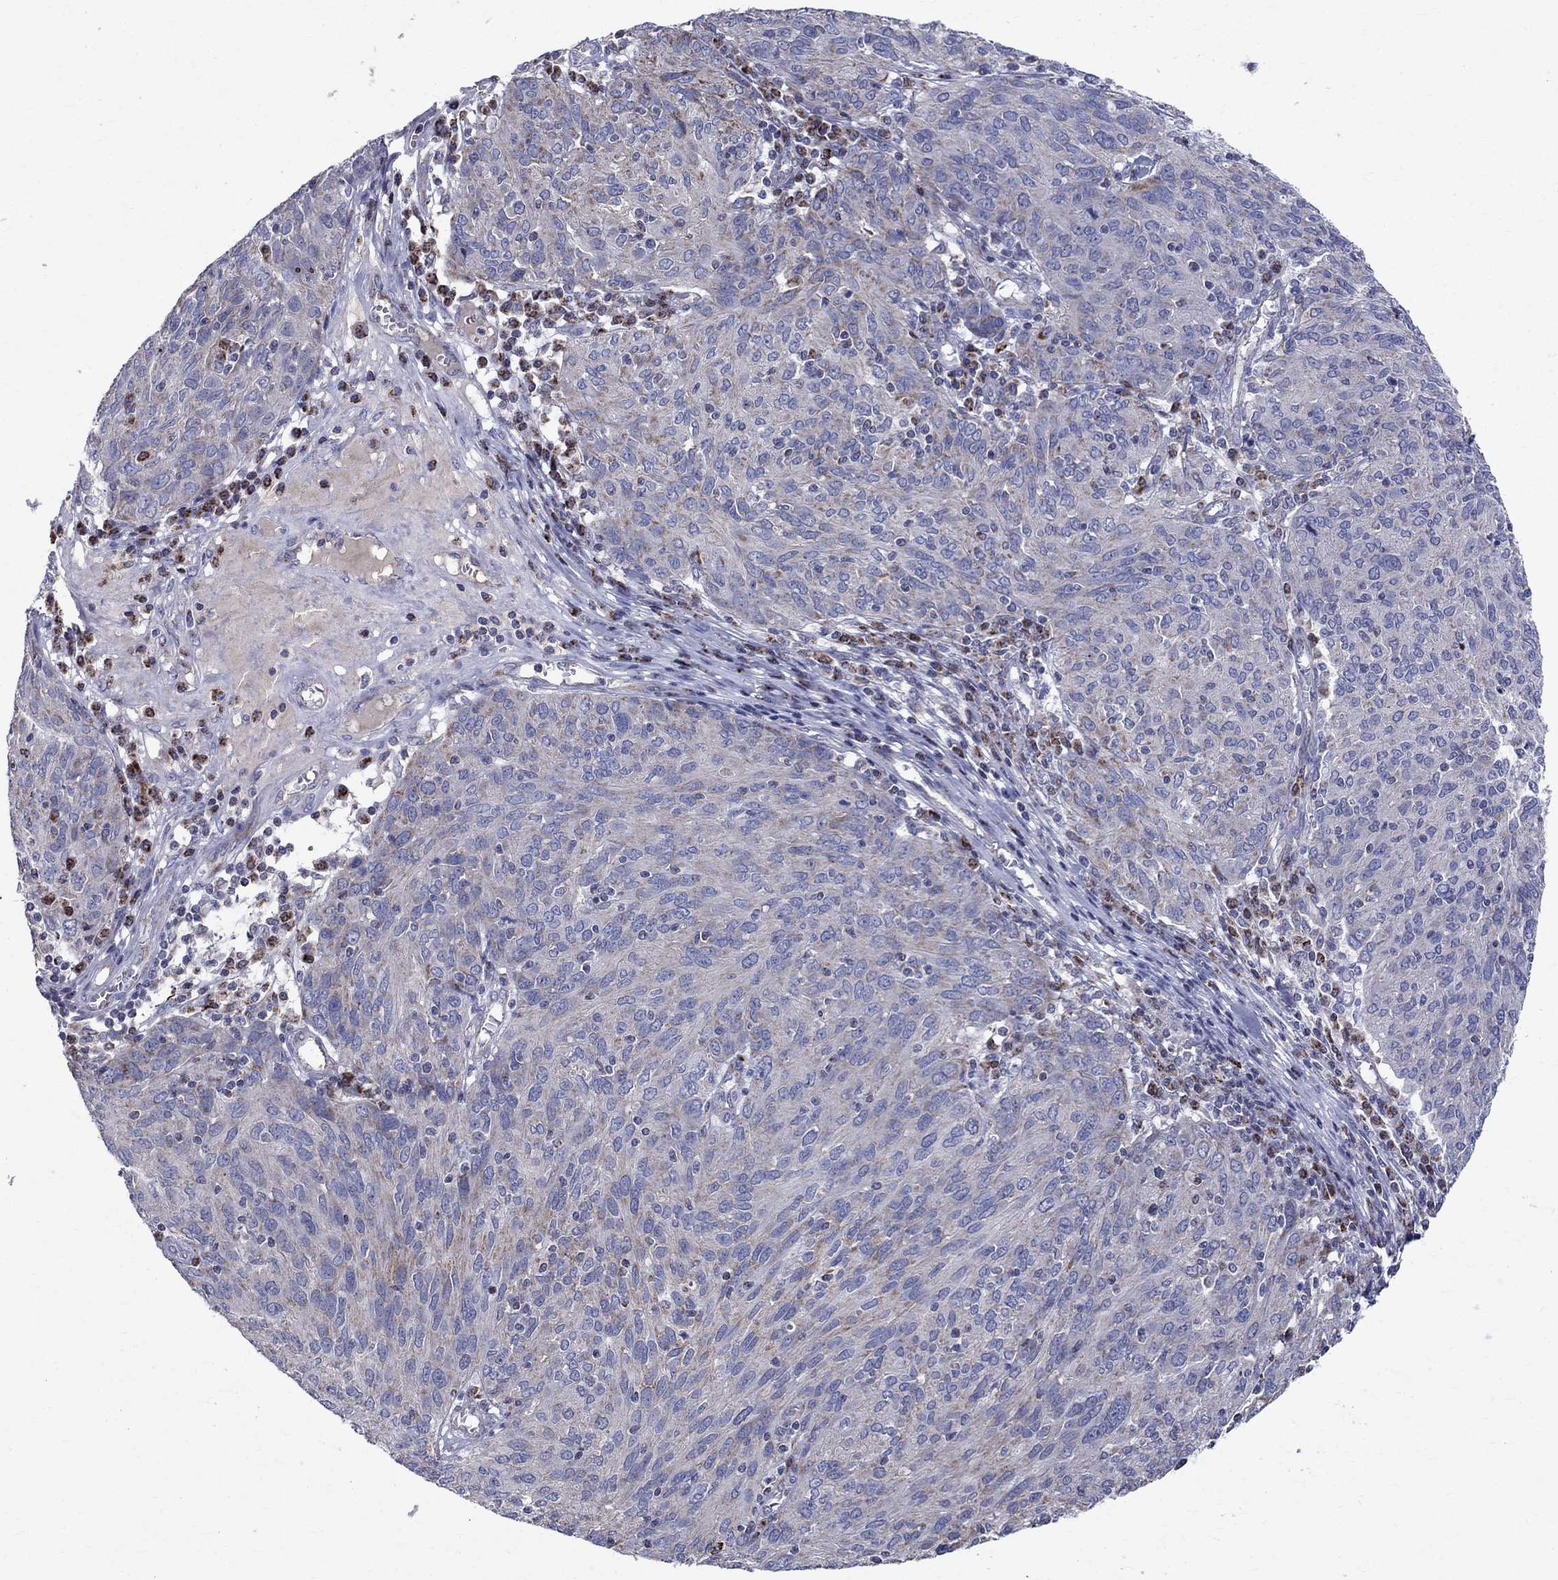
{"staining": {"intensity": "negative", "quantity": "none", "location": "none"}, "tissue": "ovarian cancer", "cell_type": "Tumor cells", "image_type": "cancer", "snomed": [{"axis": "morphology", "description": "Carcinoma, endometroid"}, {"axis": "topography", "description": "Ovary"}], "caption": "The photomicrograph exhibits no staining of tumor cells in ovarian cancer.", "gene": "SLC4A10", "patient": {"sex": "female", "age": 50}}